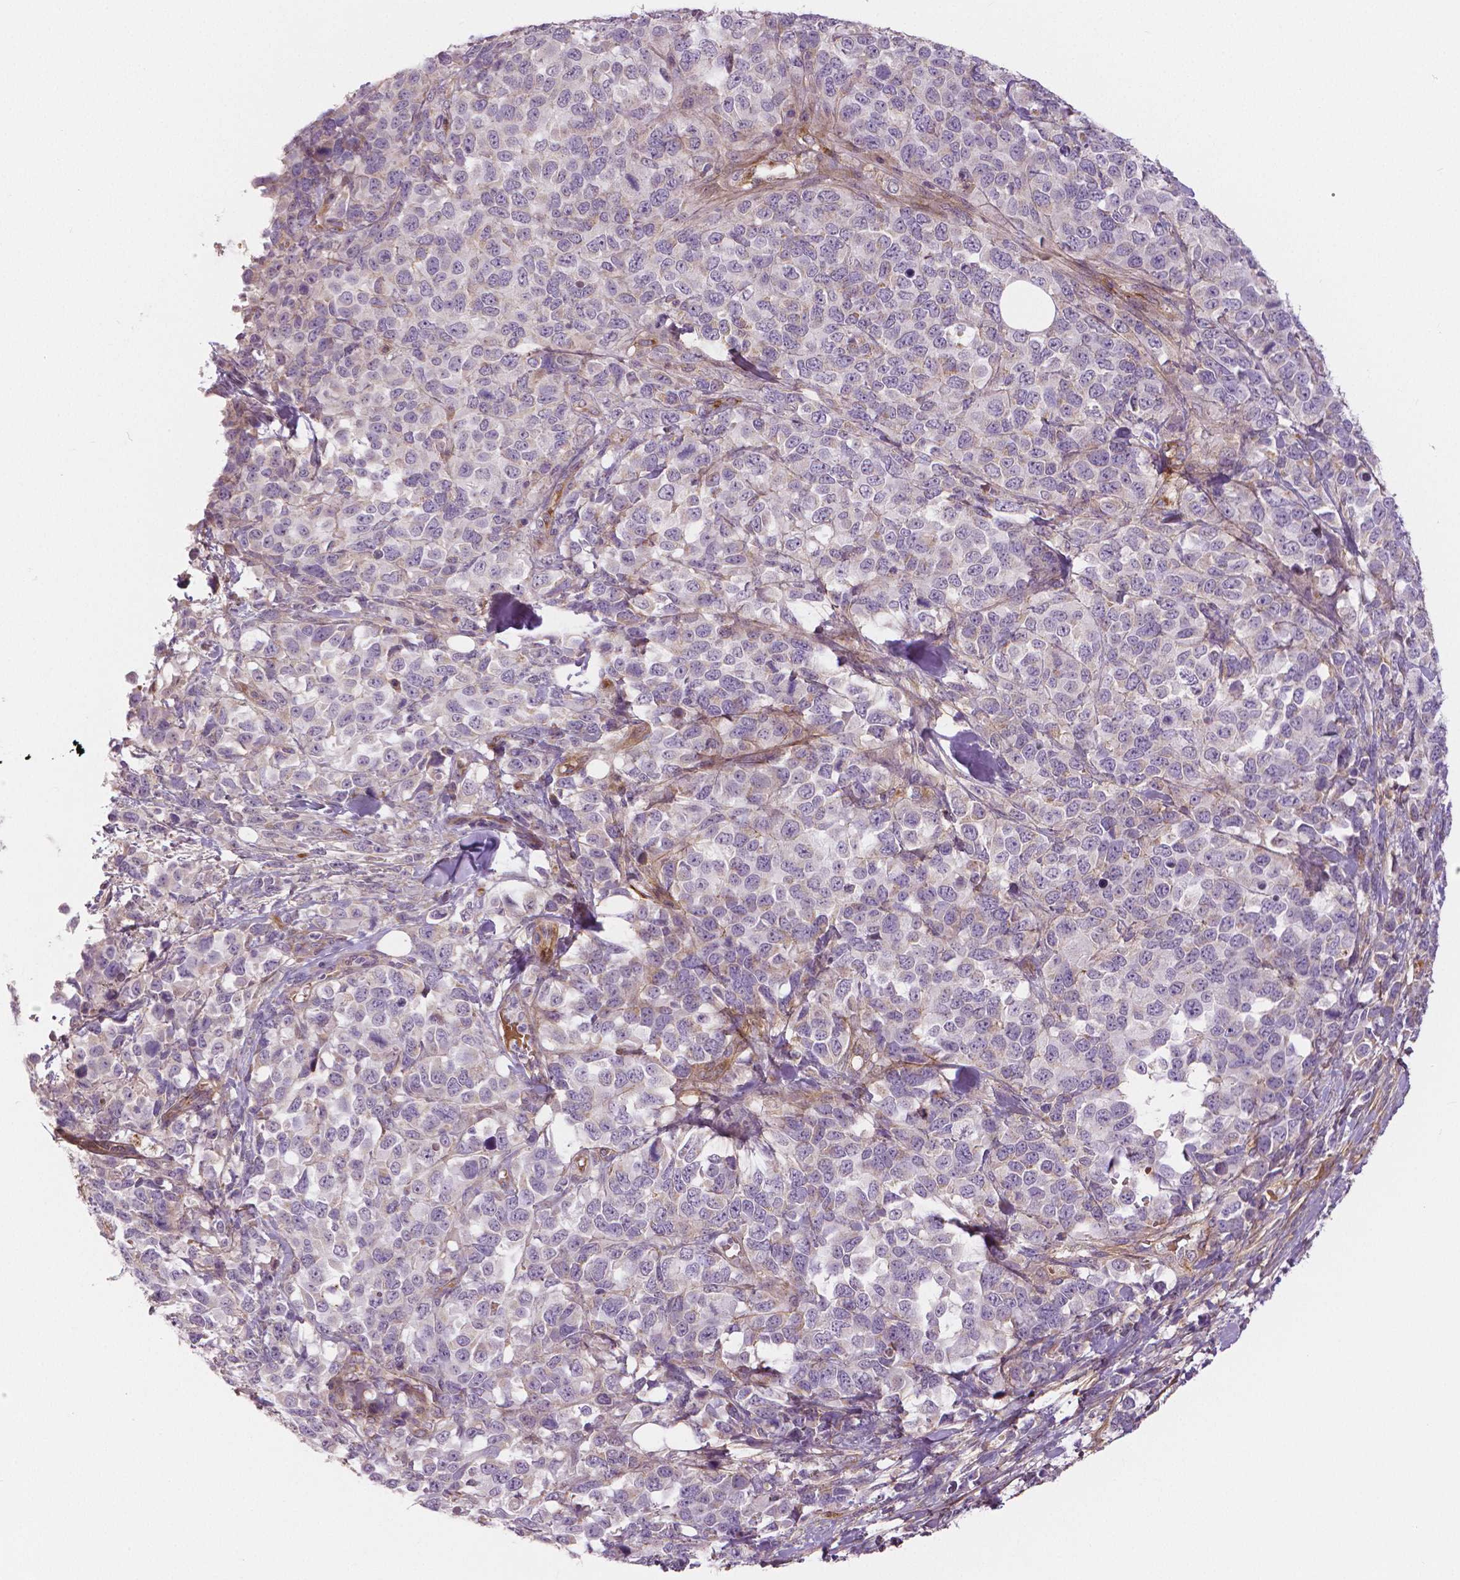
{"staining": {"intensity": "negative", "quantity": "none", "location": "none"}, "tissue": "melanoma", "cell_type": "Tumor cells", "image_type": "cancer", "snomed": [{"axis": "morphology", "description": "Malignant melanoma, Metastatic site"}, {"axis": "topography", "description": "Skin"}], "caption": "High magnification brightfield microscopy of melanoma stained with DAB (3,3'-diaminobenzidine) (brown) and counterstained with hematoxylin (blue): tumor cells show no significant expression.", "gene": "FLT1", "patient": {"sex": "male", "age": 84}}